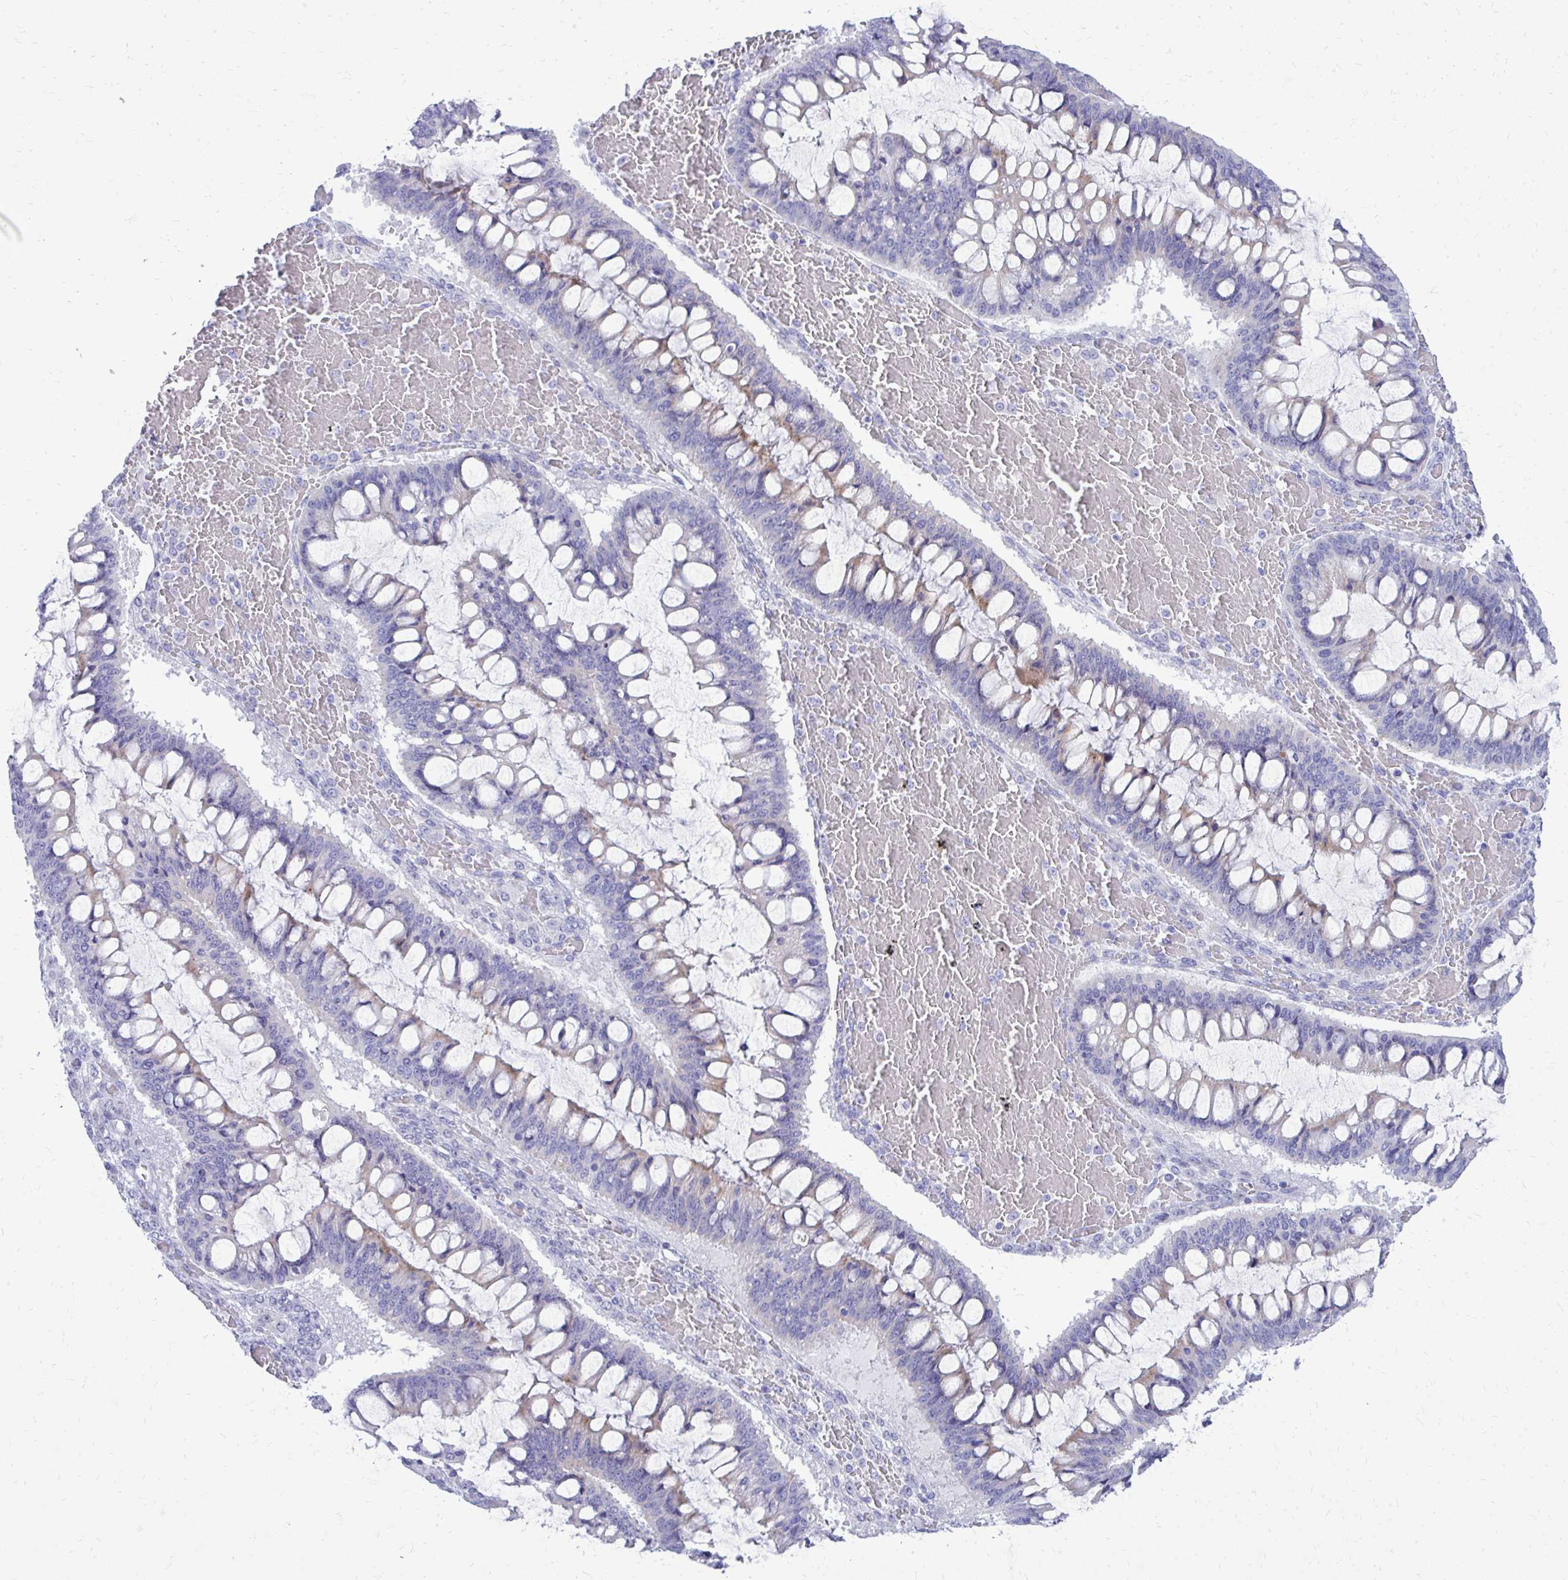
{"staining": {"intensity": "weak", "quantity": "<25%", "location": "cytoplasmic/membranous"}, "tissue": "ovarian cancer", "cell_type": "Tumor cells", "image_type": "cancer", "snomed": [{"axis": "morphology", "description": "Cystadenocarcinoma, mucinous, NOS"}, {"axis": "topography", "description": "Ovary"}], "caption": "Tumor cells are negative for protein expression in human mucinous cystadenocarcinoma (ovarian). (IHC, brightfield microscopy, high magnification).", "gene": "BCL6B", "patient": {"sex": "female", "age": 73}}